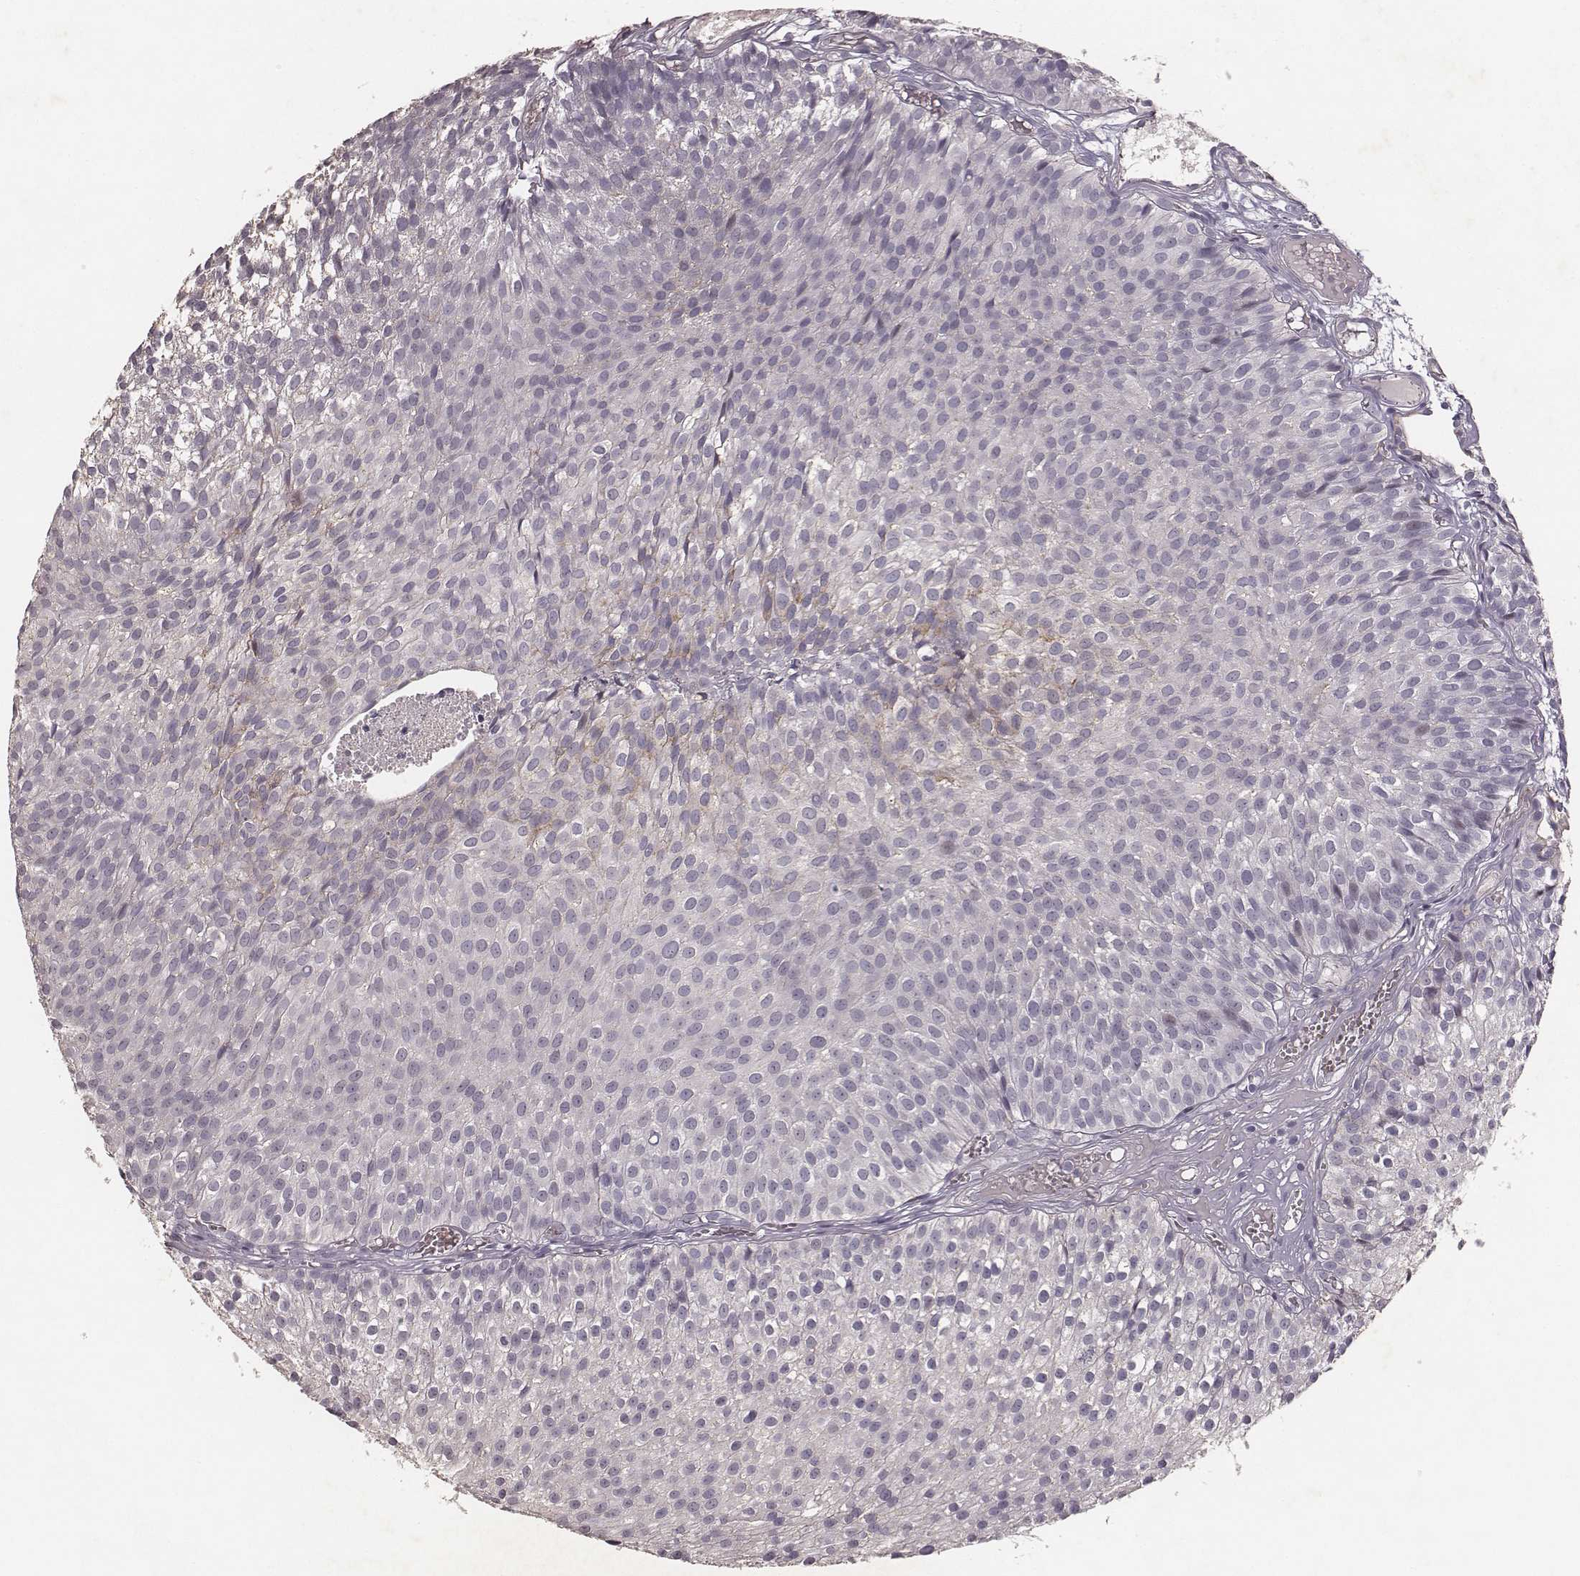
{"staining": {"intensity": "negative", "quantity": "none", "location": "none"}, "tissue": "urothelial cancer", "cell_type": "Tumor cells", "image_type": "cancer", "snomed": [{"axis": "morphology", "description": "Urothelial carcinoma, Low grade"}, {"axis": "topography", "description": "Urinary bladder"}], "caption": "Immunohistochemical staining of human low-grade urothelial carcinoma demonstrates no significant positivity in tumor cells.", "gene": "MADCAM1", "patient": {"sex": "male", "age": 63}}